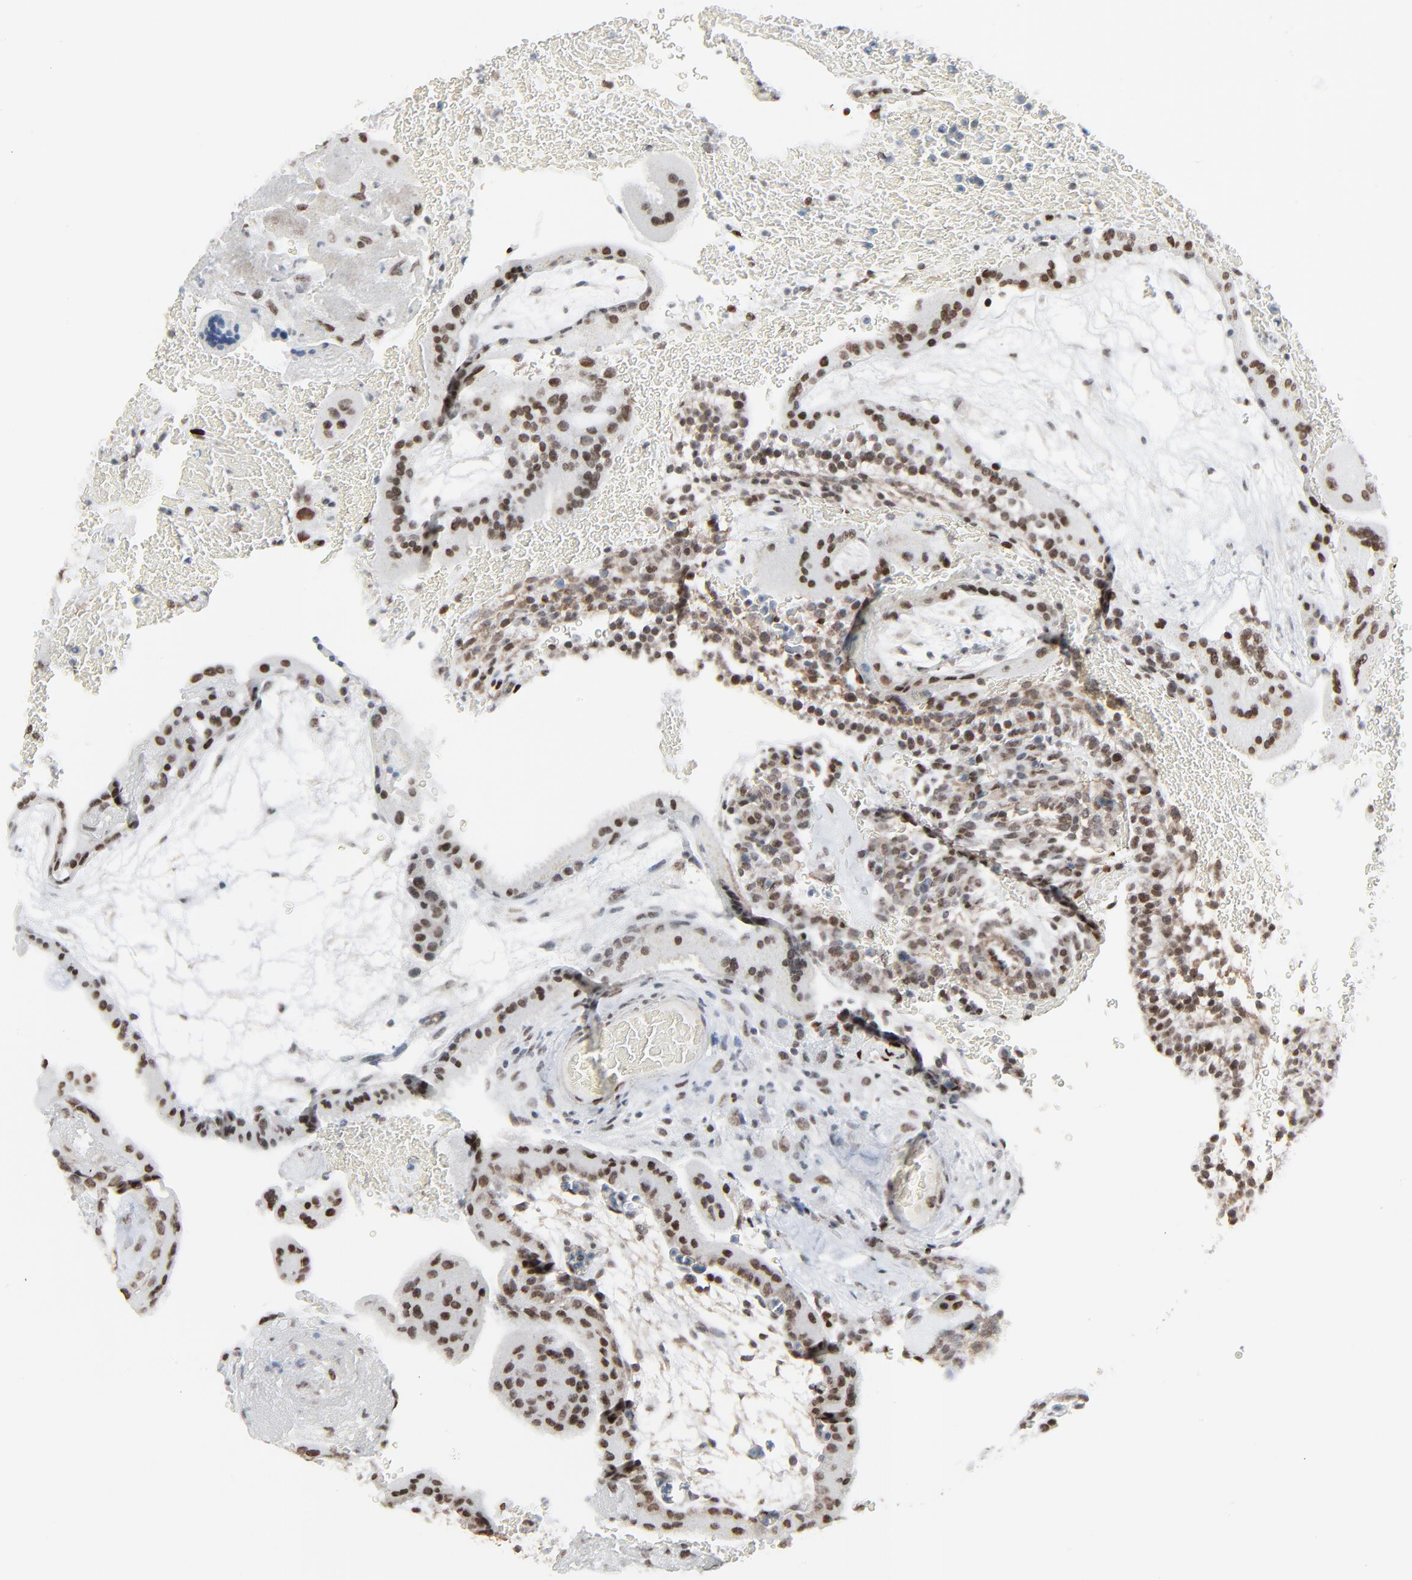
{"staining": {"intensity": "strong", "quantity": ">75%", "location": "nuclear"}, "tissue": "placenta", "cell_type": "Trophoblastic cells", "image_type": "normal", "snomed": [{"axis": "morphology", "description": "Normal tissue, NOS"}, {"axis": "topography", "description": "Placenta"}], "caption": "Placenta stained for a protein (brown) exhibits strong nuclear positive expression in about >75% of trophoblastic cells.", "gene": "FBXO28", "patient": {"sex": "female", "age": 19}}